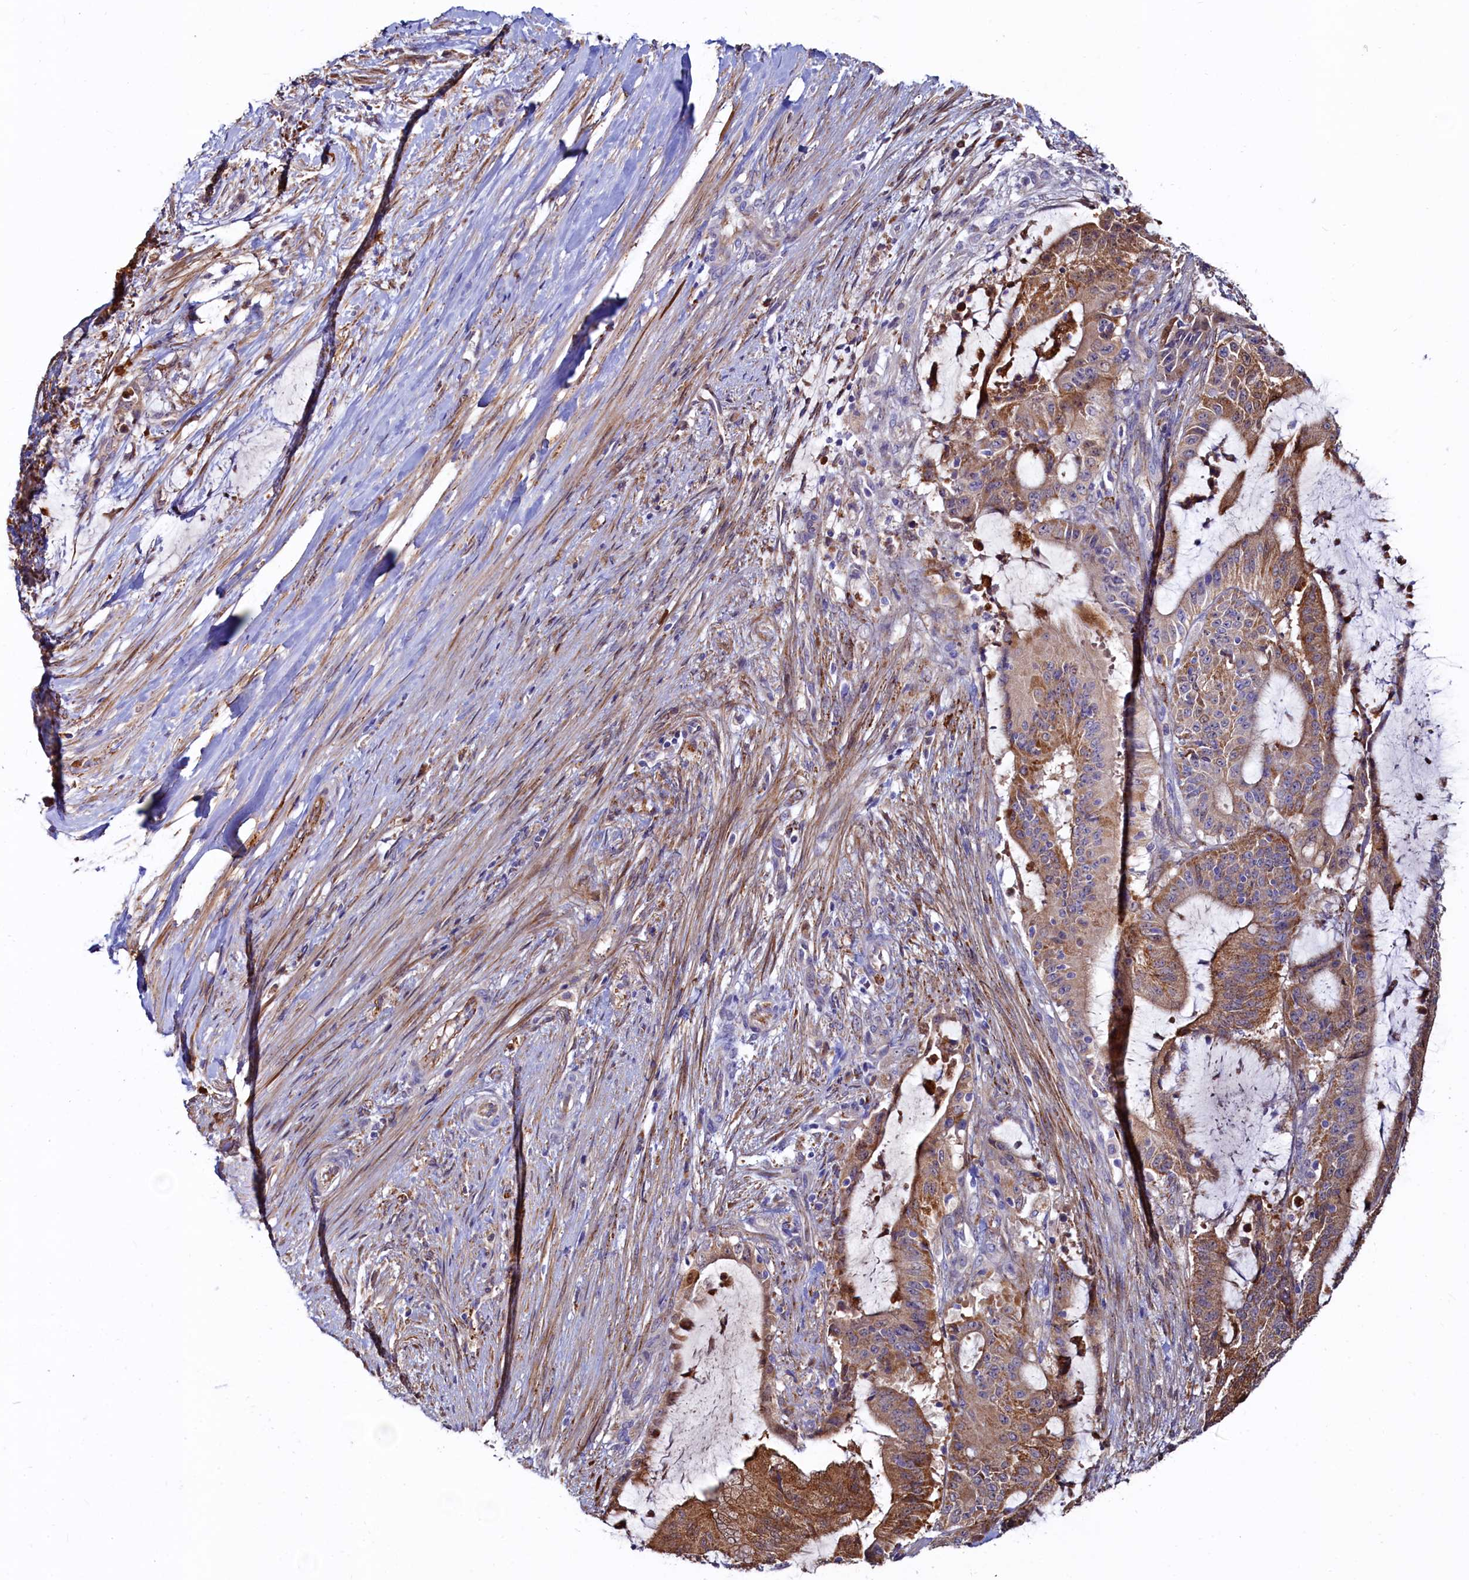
{"staining": {"intensity": "moderate", "quantity": ">75%", "location": "cytoplasmic/membranous"}, "tissue": "liver cancer", "cell_type": "Tumor cells", "image_type": "cancer", "snomed": [{"axis": "morphology", "description": "Normal tissue, NOS"}, {"axis": "morphology", "description": "Cholangiocarcinoma"}, {"axis": "topography", "description": "Liver"}, {"axis": "topography", "description": "Peripheral nerve tissue"}], "caption": "A photomicrograph showing moderate cytoplasmic/membranous positivity in approximately >75% of tumor cells in liver cancer, as visualized by brown immunohistochemical staining.", "gene": "ASTE1", "patient": {"sex": "female", "age": 73}}